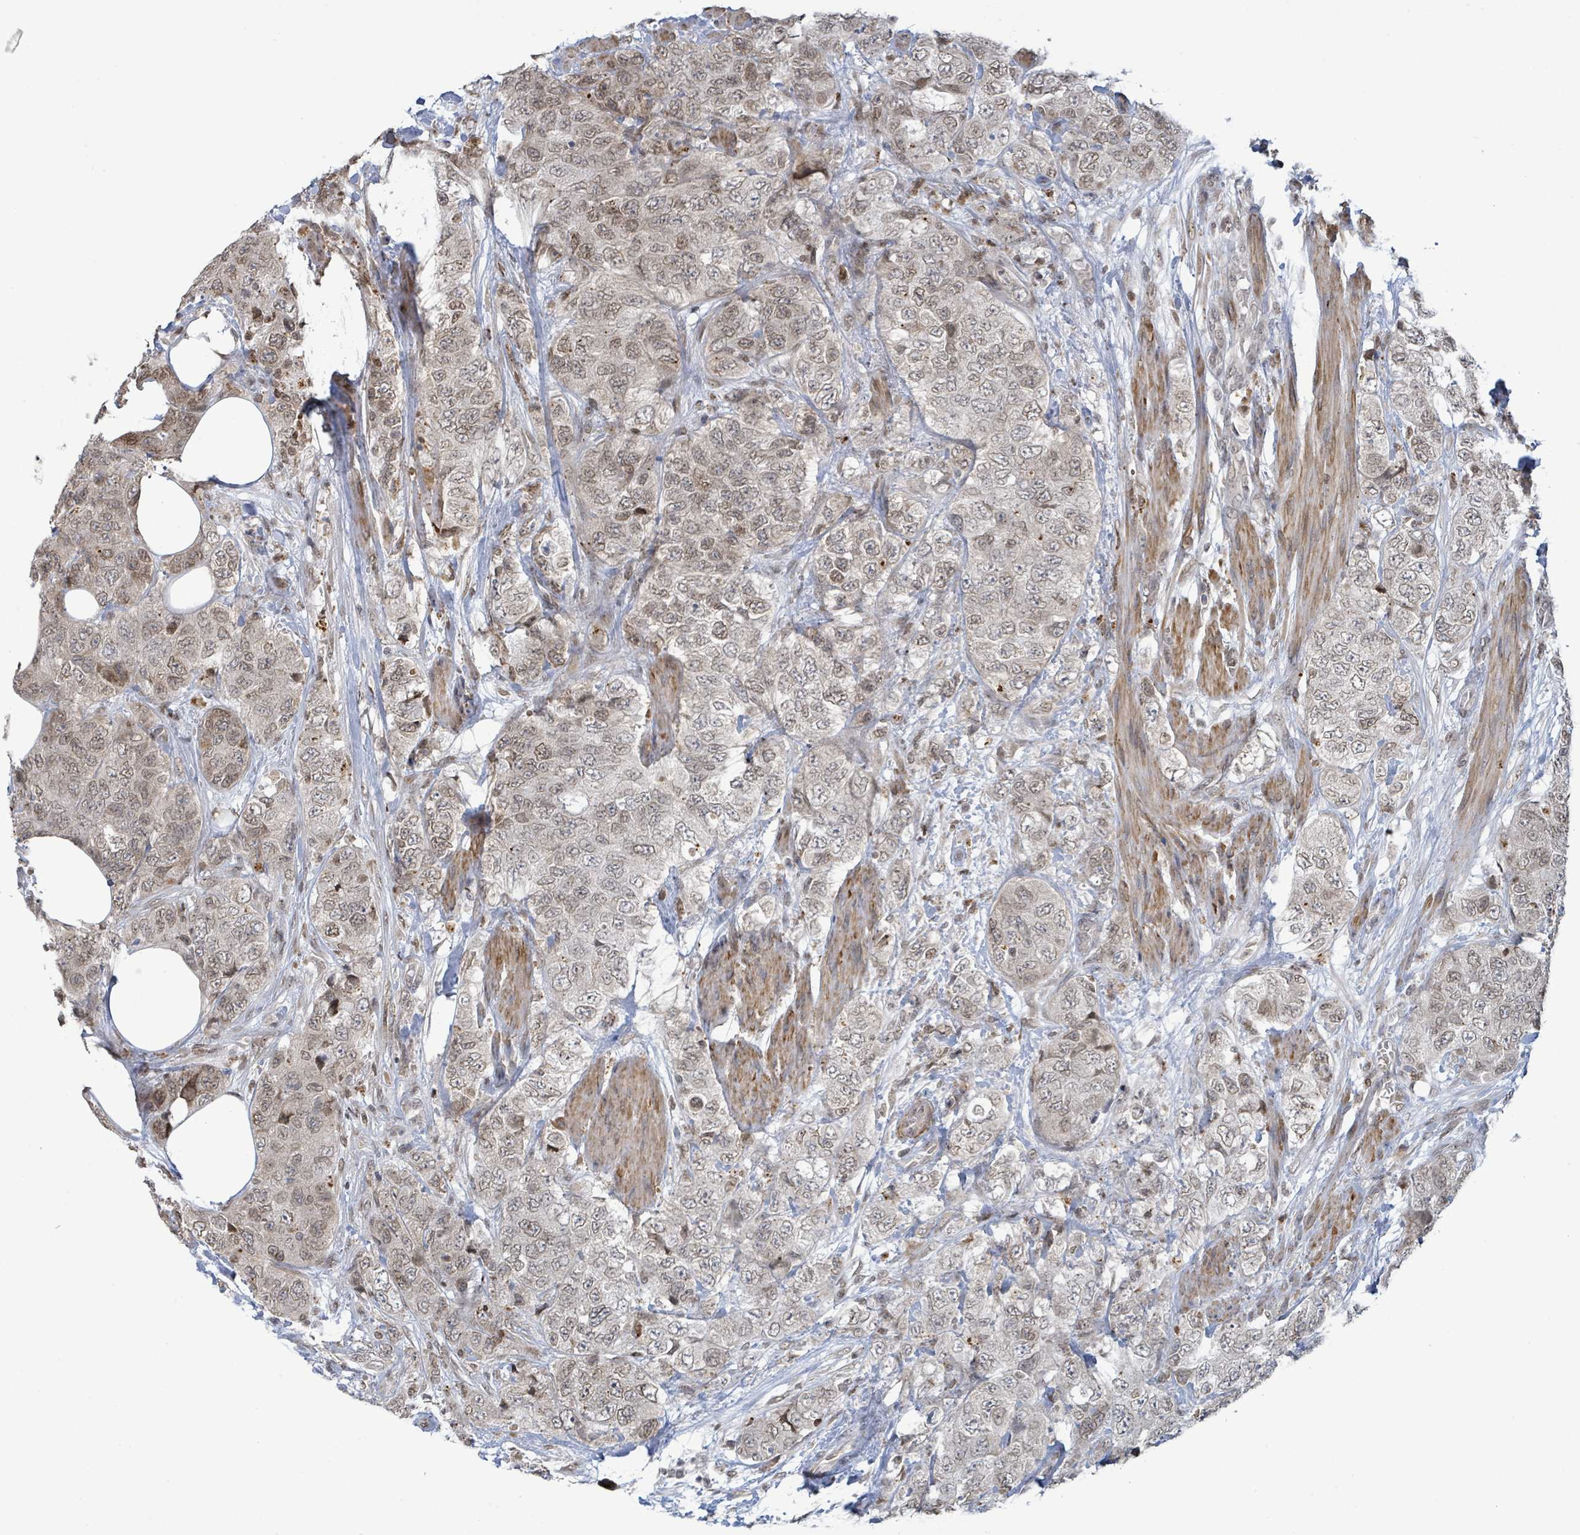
{"staining": {"intensity": "weak", "quantity": ">75%", "location": "nuclear"}, "tissue": "urothelial cancer", "cell_type": "Tumor cells", "image_type": "cancer", "snomed": [{"axis": "morphology", "description": "Urothelial carcinoma, High grade"}, {"axis": "topography", "description": "Urinary bladder"}], "caption": "Urothelial cancer stained for a protein (brown) exhibits weak nuclear positive positivity in approximately >75% of tumor cells.", "gene": "SBF2", "patient": {"sex": "female", "age": 78}}